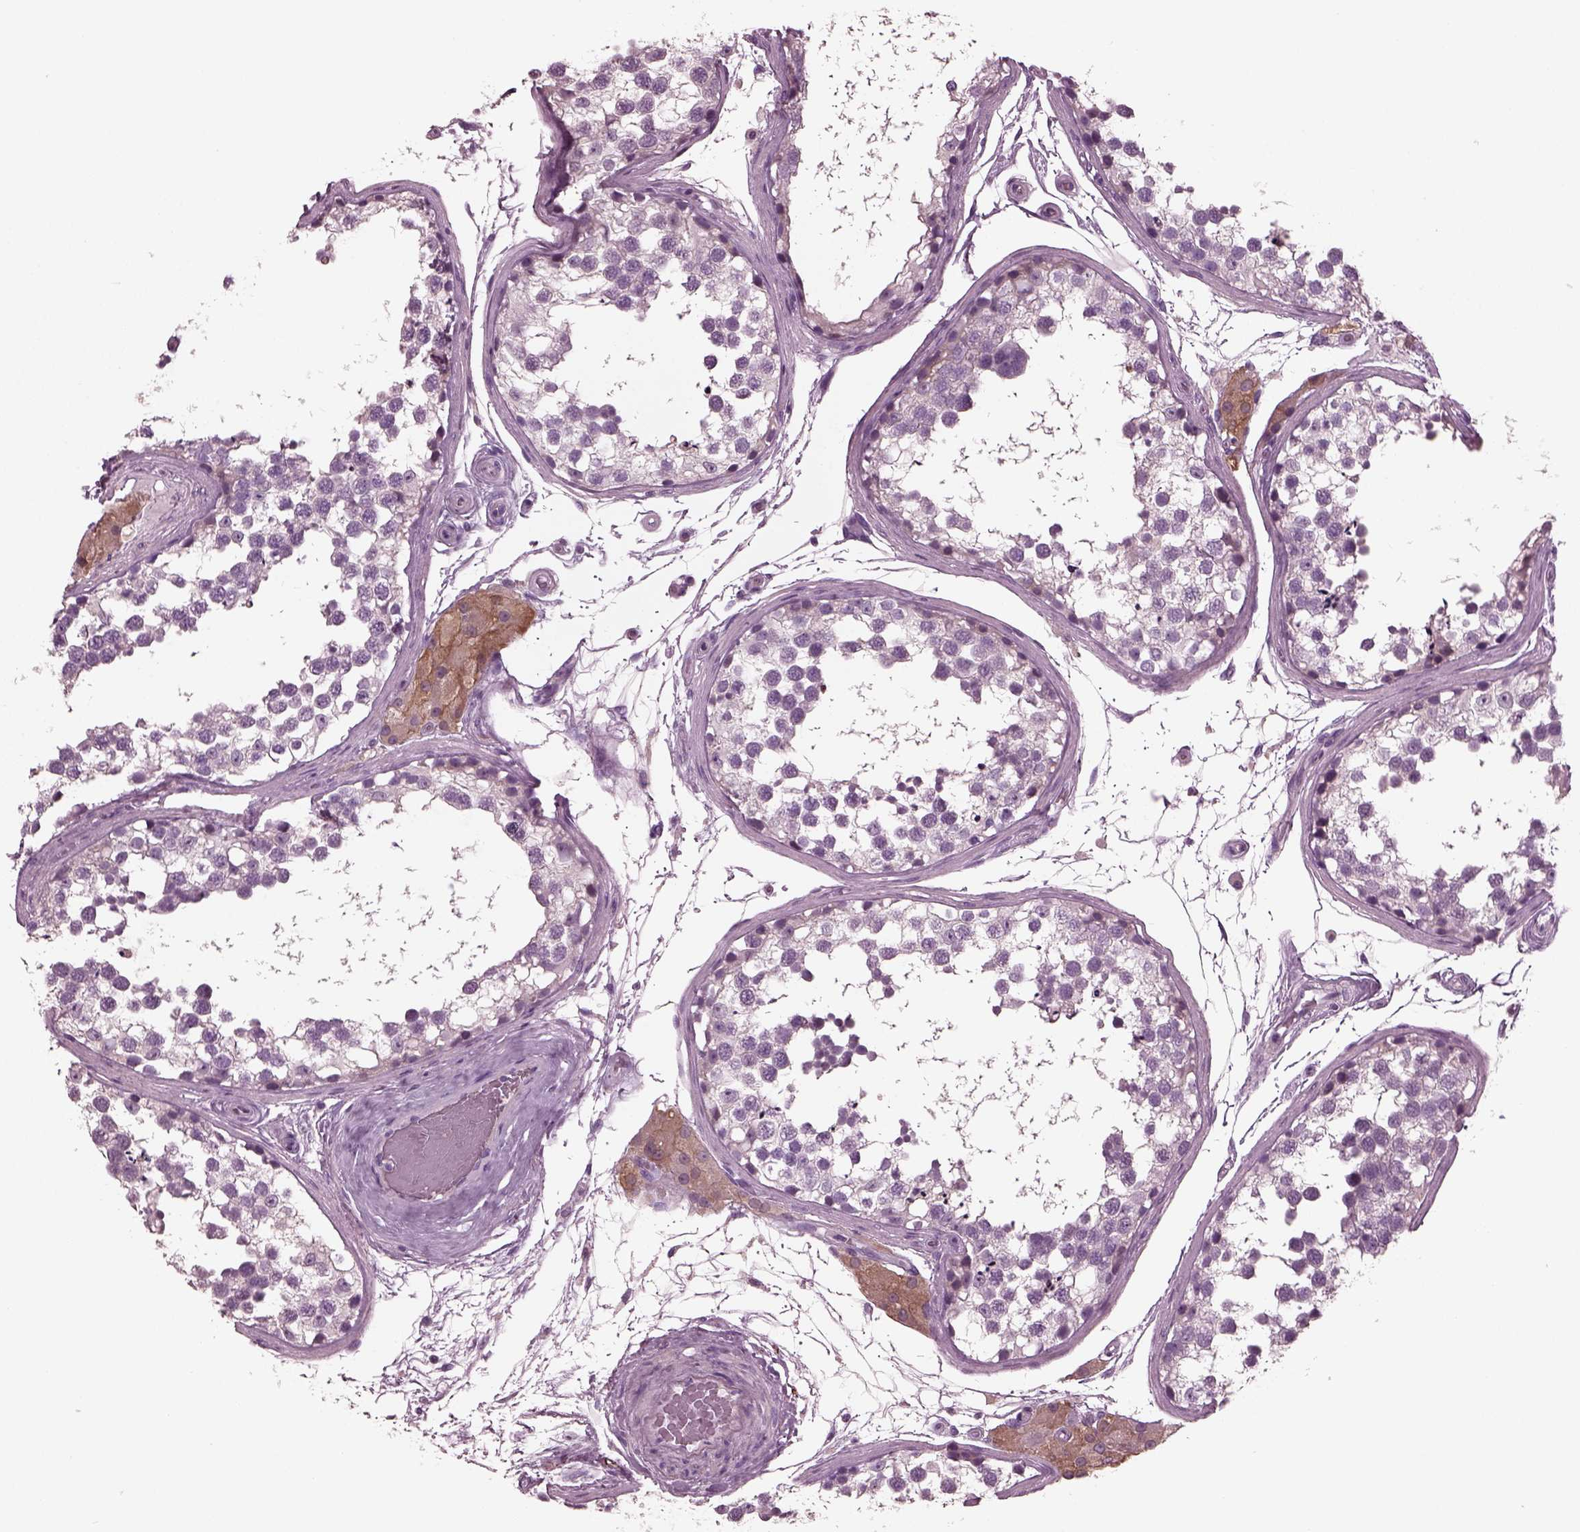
{"staining": {"intensity": "negative", "quantity": "none", "location": "none"}, "tissue": "testis", "cell_type": "Cells in seminiferous ducts", "image_type": "normal", "snomed": [{"axis": "morphology", "description": "Normal tissue, NOS"}, {"axis": "morphology", "description": "Seminoma, NOS"}, {"axis": "topography", "description": "Testis"}], "caption": "There is no significant positivity in cells in seminiferous ducts of testis.", "gene": "GDF11", "patient": {"sex": "male", "age": 65}}